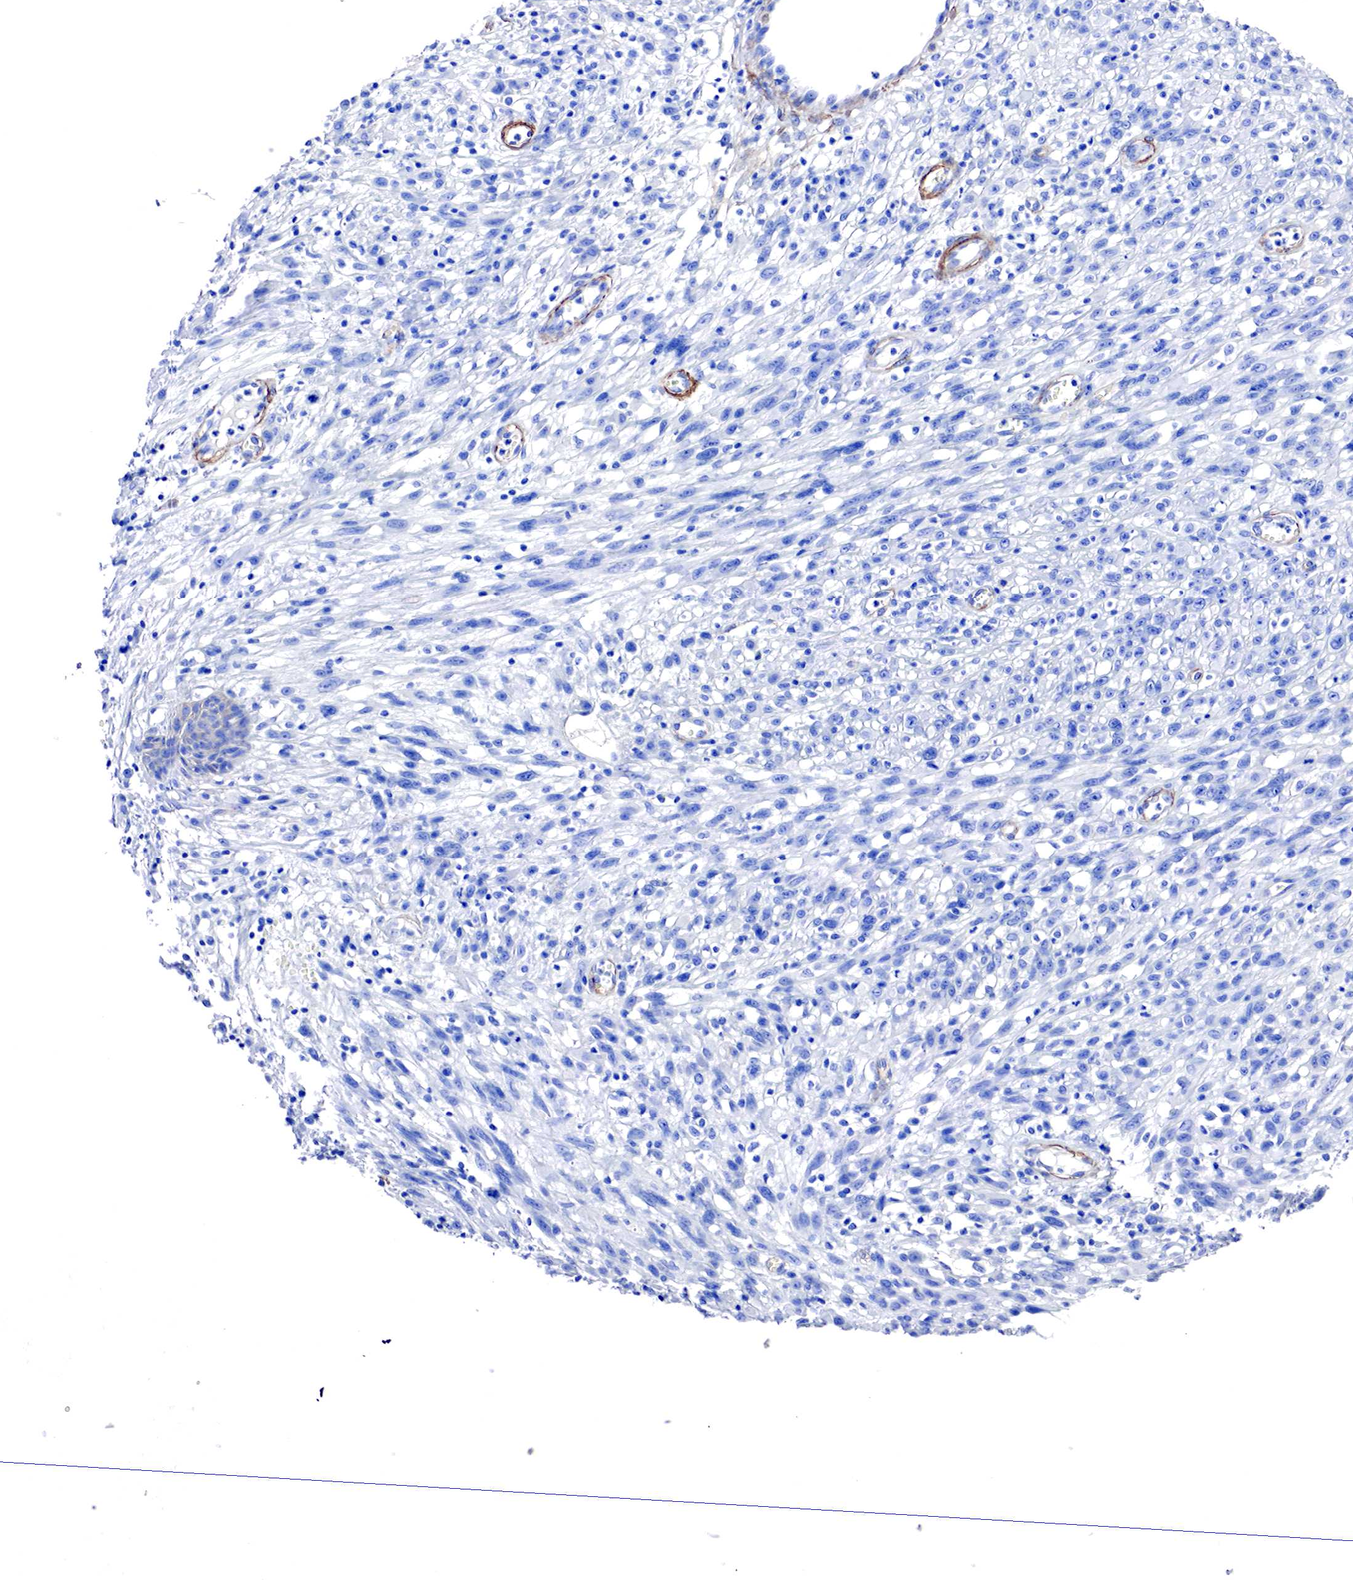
{"staining": {"intensity": "negative", "quantity": "none", "location": "none"}, "tissue": "melanoma", "cell_type": "Tumor cells", "image_type": "cancer", "snomed": [{"axis": "morphology", "description": "Malignant melanoma, NOS"}, {"axis": "topography", "description": "Skin"}], "caption": "Tumor cells are negative for protein expression in human melanoma. Nuclei are stained in blue.", "gene": "TPM1", "patient": {"sex": "male", "age": 51}}